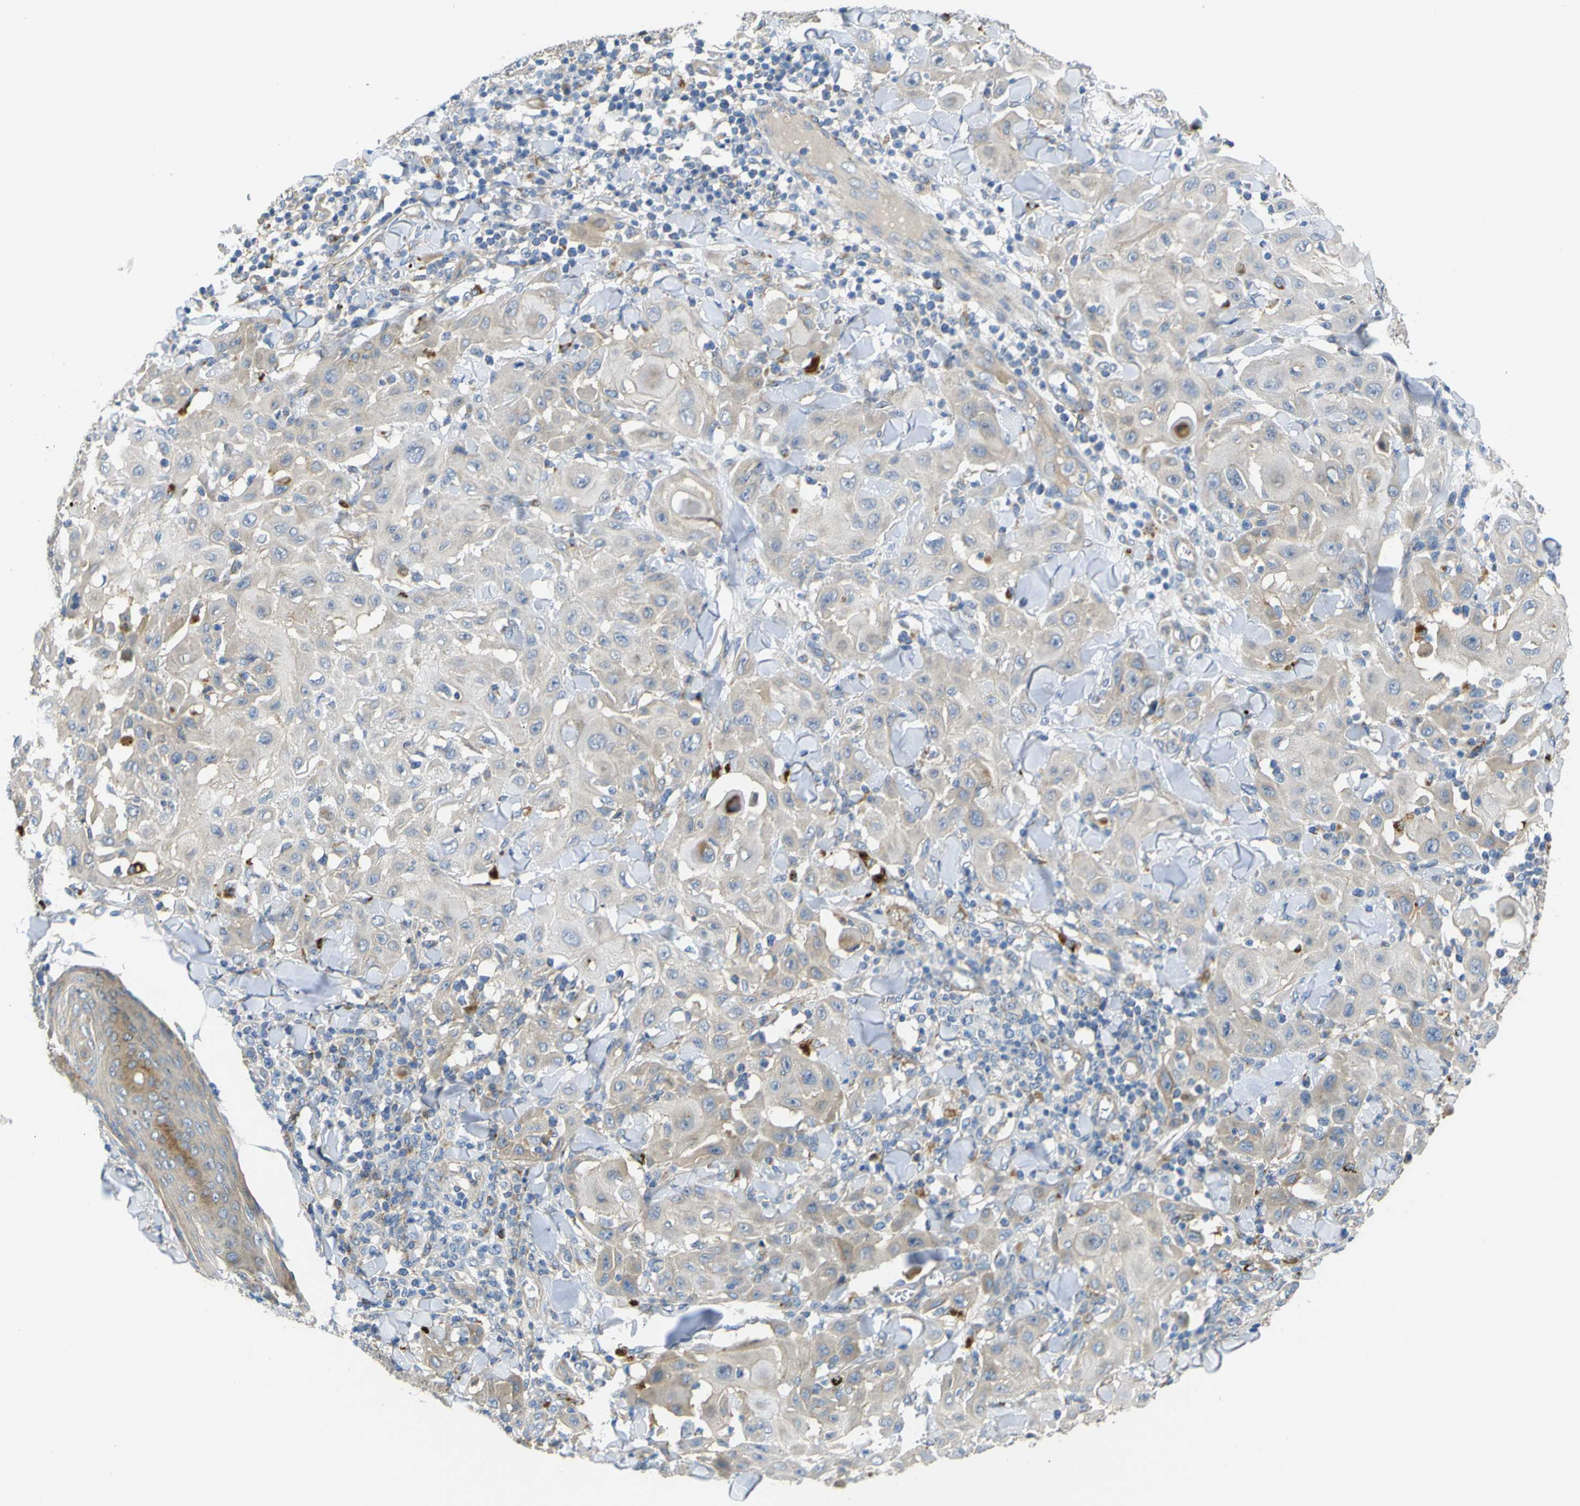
{"staining": {"intensity": "weak", "quantity": "25%-75%", "location": "cytoplasmic/membranous"}, "tissue": "skin cancer", "cell_type": "Tumor cells", "image_type": "cancer", "snomed": [{"axis": "morphology", "description": "Squamous cell carcinoma, NOS"}, {"axis": "topography", "description": "Skin"}], "caption": "This is a photomicrograph of immunohistochemistry staining of skin cancer (squamous cell carcinoma), which shows weak positivity in the cytoplasmic/membranous of tumor cells.", "gene": "SYPL1", "patient": {"sex": "male", "age": 24}}